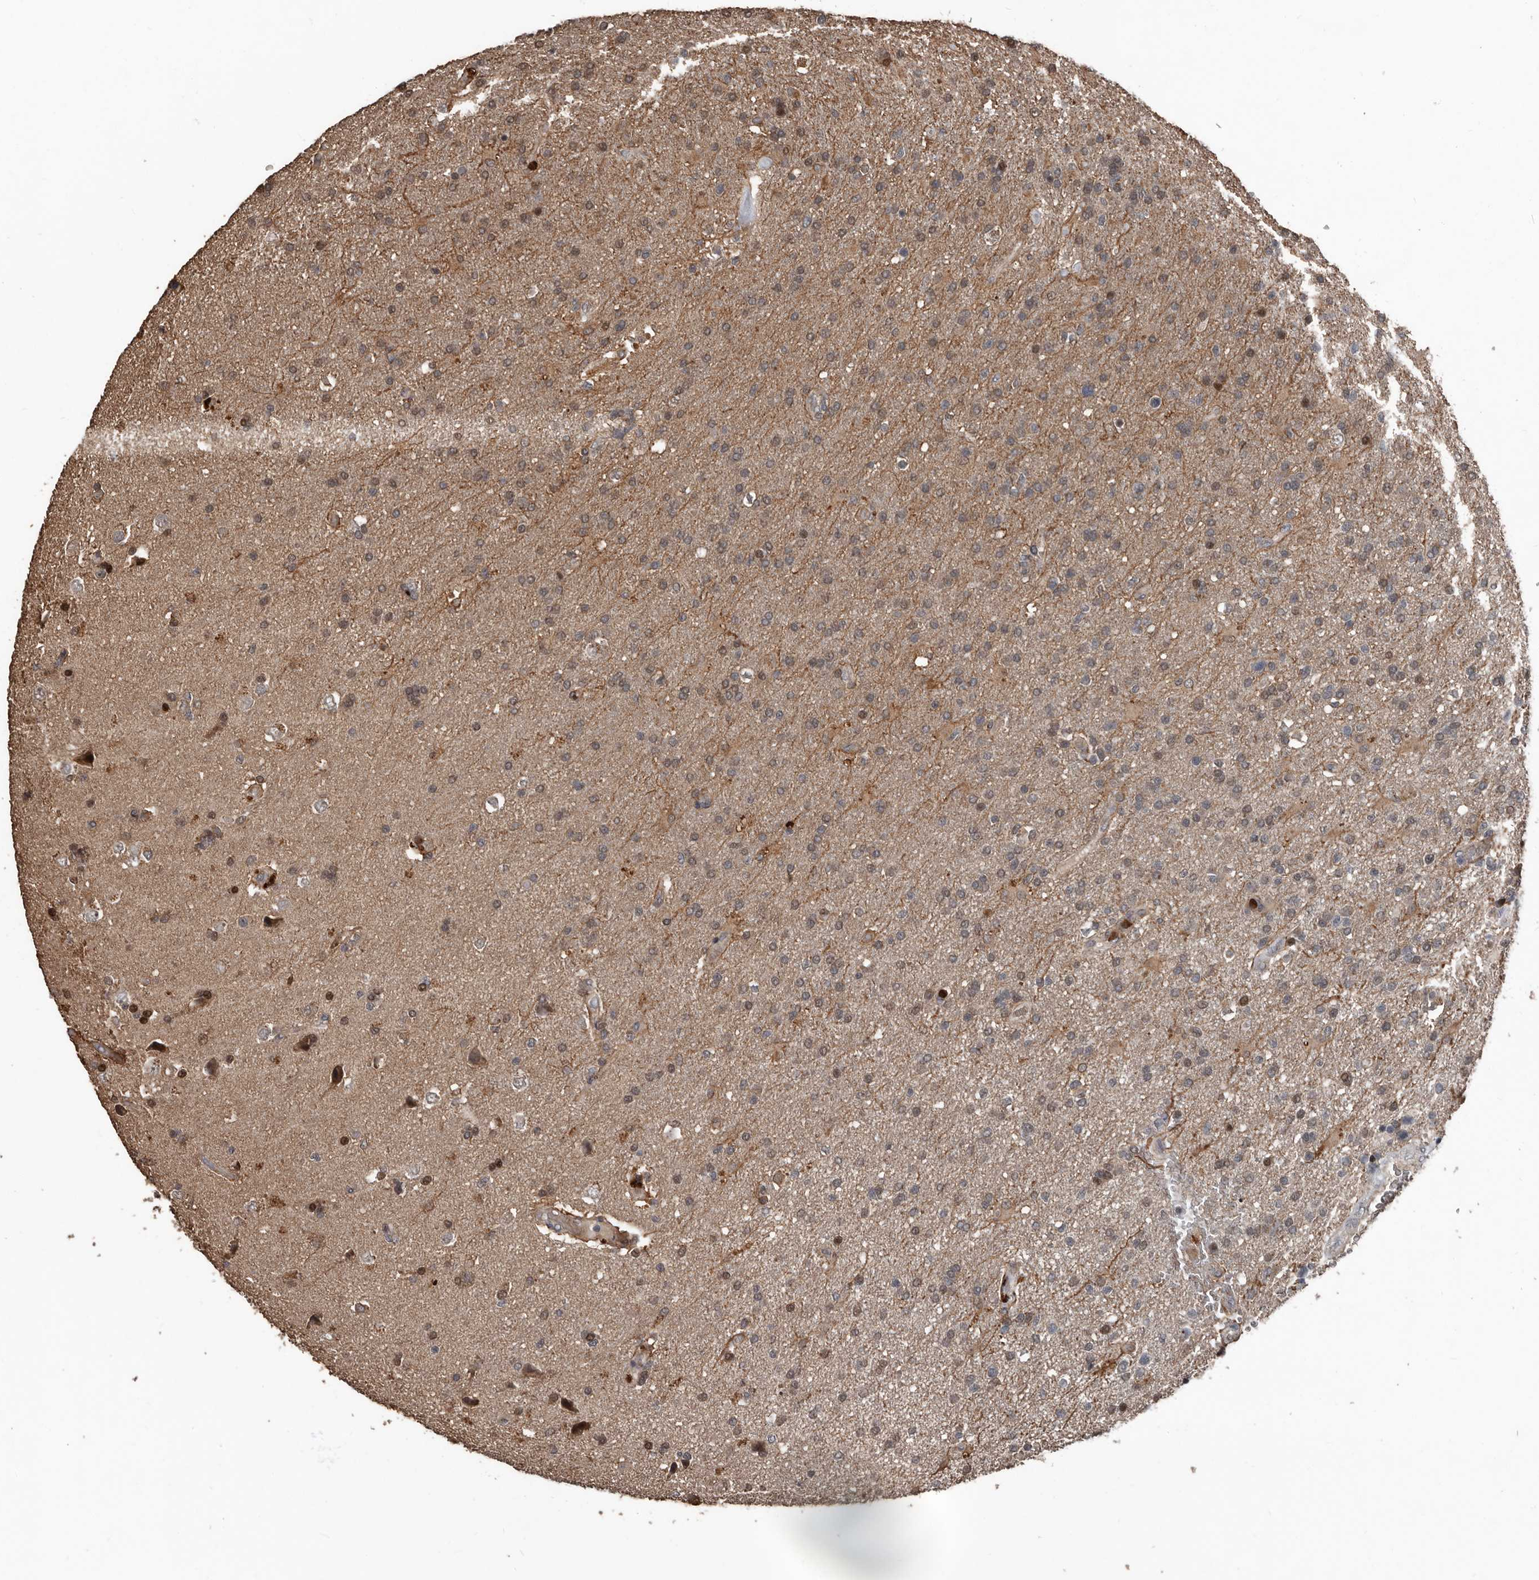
{"staining": {"intensity": "weak", "quantity": ">75%", "location": "cytoplasmic/membranous,nuclear"}, "tissue": "glioma", "cell_type": "Tumor cells", "image_type": "cancer", "snomed": [{"axis": "morphology", "description": "Glioma, malignant, High grade"}, {"axis": "topography", "description": "Brain"}], "caption": "An immunohistochemistry photomicrograph of tumor tissue is shown. Protein staining in brown shows weak cytoplasmic/membranous and nuclear positivity in malignant glioma (high-grade) within tumor cells. Nuclei are stained in blue.", "gene": "FSBP", "patient": {"sex": "male", "age": 72}}